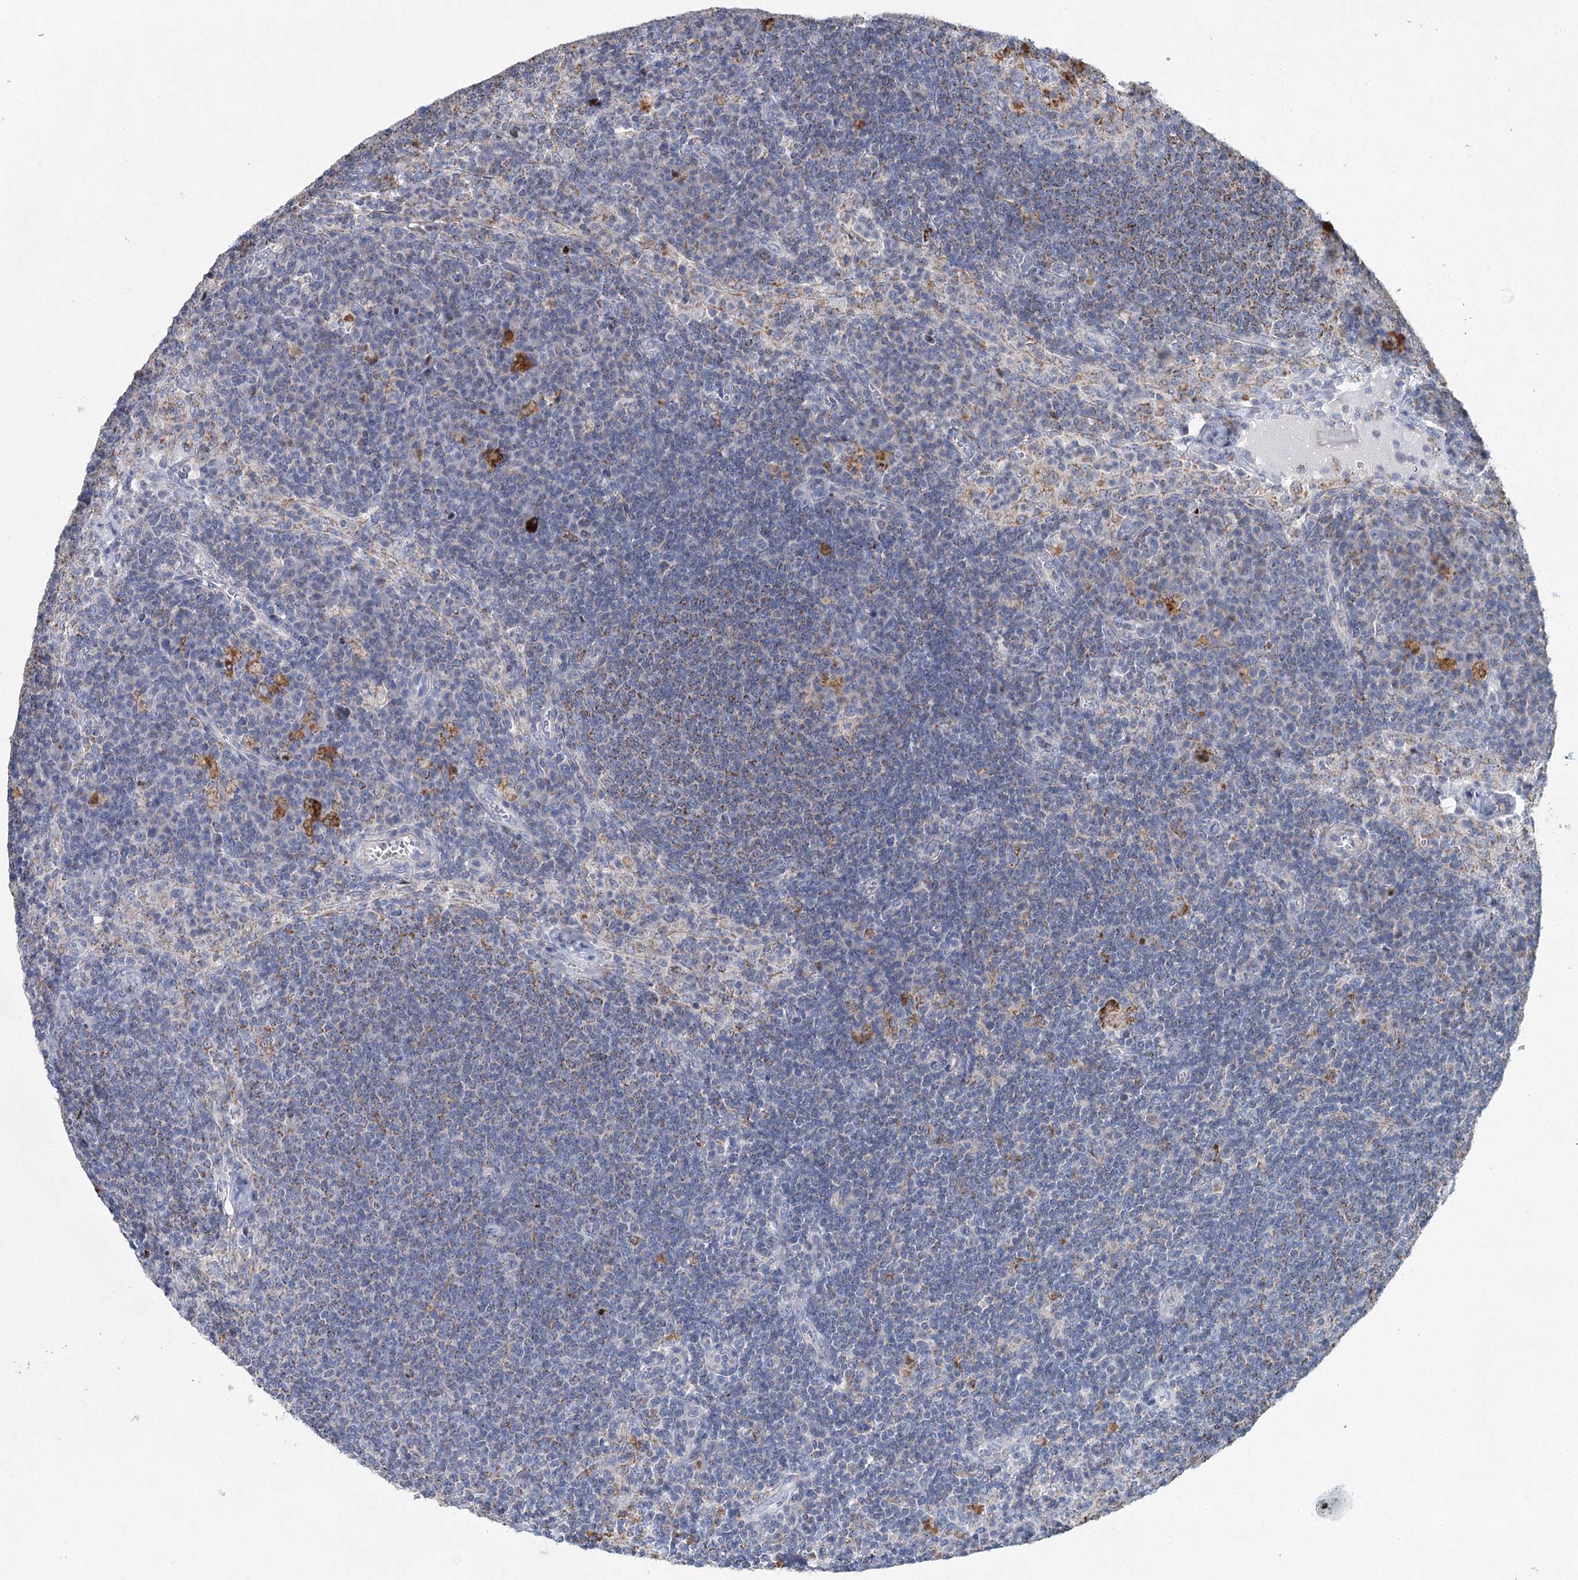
{"staining": {"intensity": "negative", "quantity": "none", "location": "none"}, "tissue": "lymph node", "cell_type": "Germinal center cells", "image_type": "normal", "snomed": [{"axis": "morphology", "description": "Normal tissue, NOS"}, {"axis": "topography", "description": "Lymph node"}], "caption": "A high-resolution photomicrograph shows immunohistochemistry staining of normal lymph node, which reveals no significant expression in germinal center cells. (Brightfield microscopy of DAB IHC at high magnification).", "gene": "XPO6", "patient": {"sex": "female", "age": 70}}